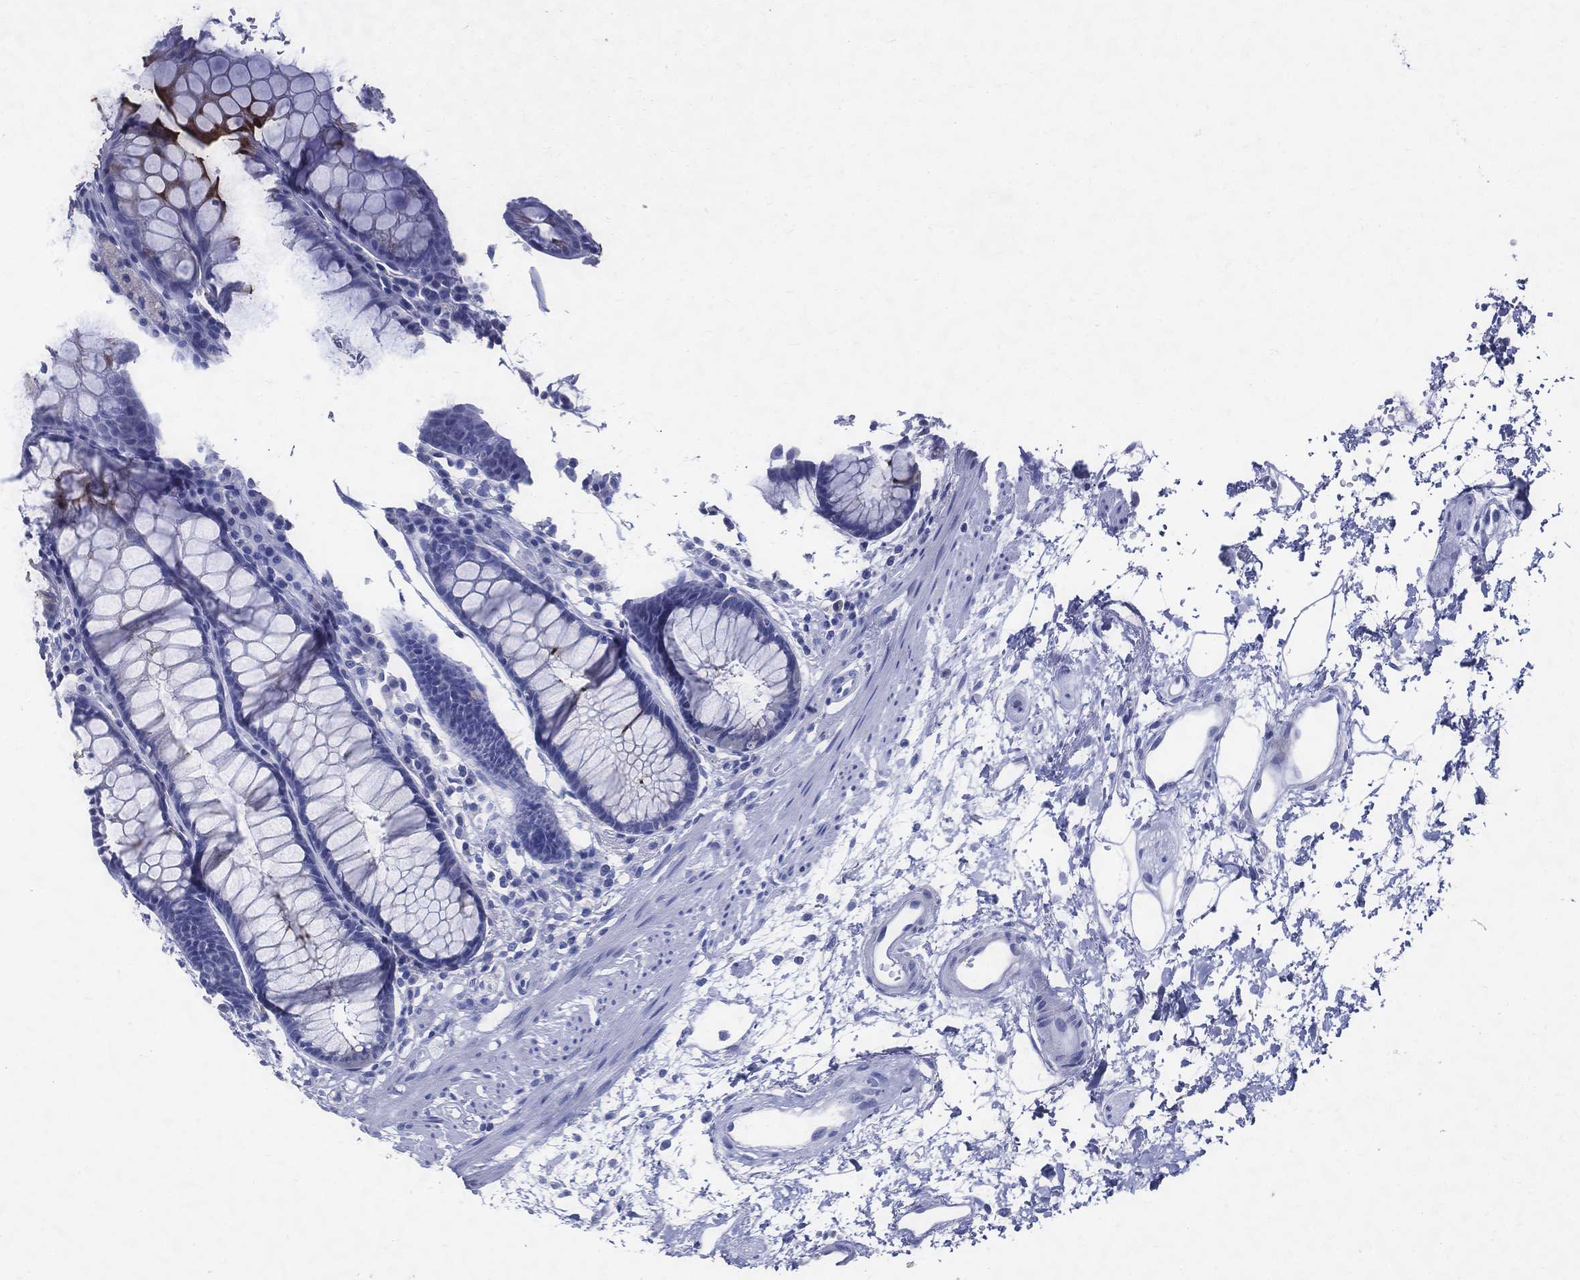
{"staining": {"intensity": "strong", "quantity": "<25%", "location": "cytoplasmic/membranous"}, "tissue": "rectum", "cell_type": "Glandular cells", "image_type": "normal", "snomed": [{"axis": "morphology", "description": "Normal tissue, NOS"}, {"axis": "topography", "description": "Rectum"}], "caption": "Protein analysis of unremarkable rectum demonstrates strong cytoplasmic/membranous staining in approximately <25% of glandular cells. (DAB IHC with brightfield microscopy, high magnification).", "gene": "ACE2", "patient": {"sex": "female", "age": 68}}